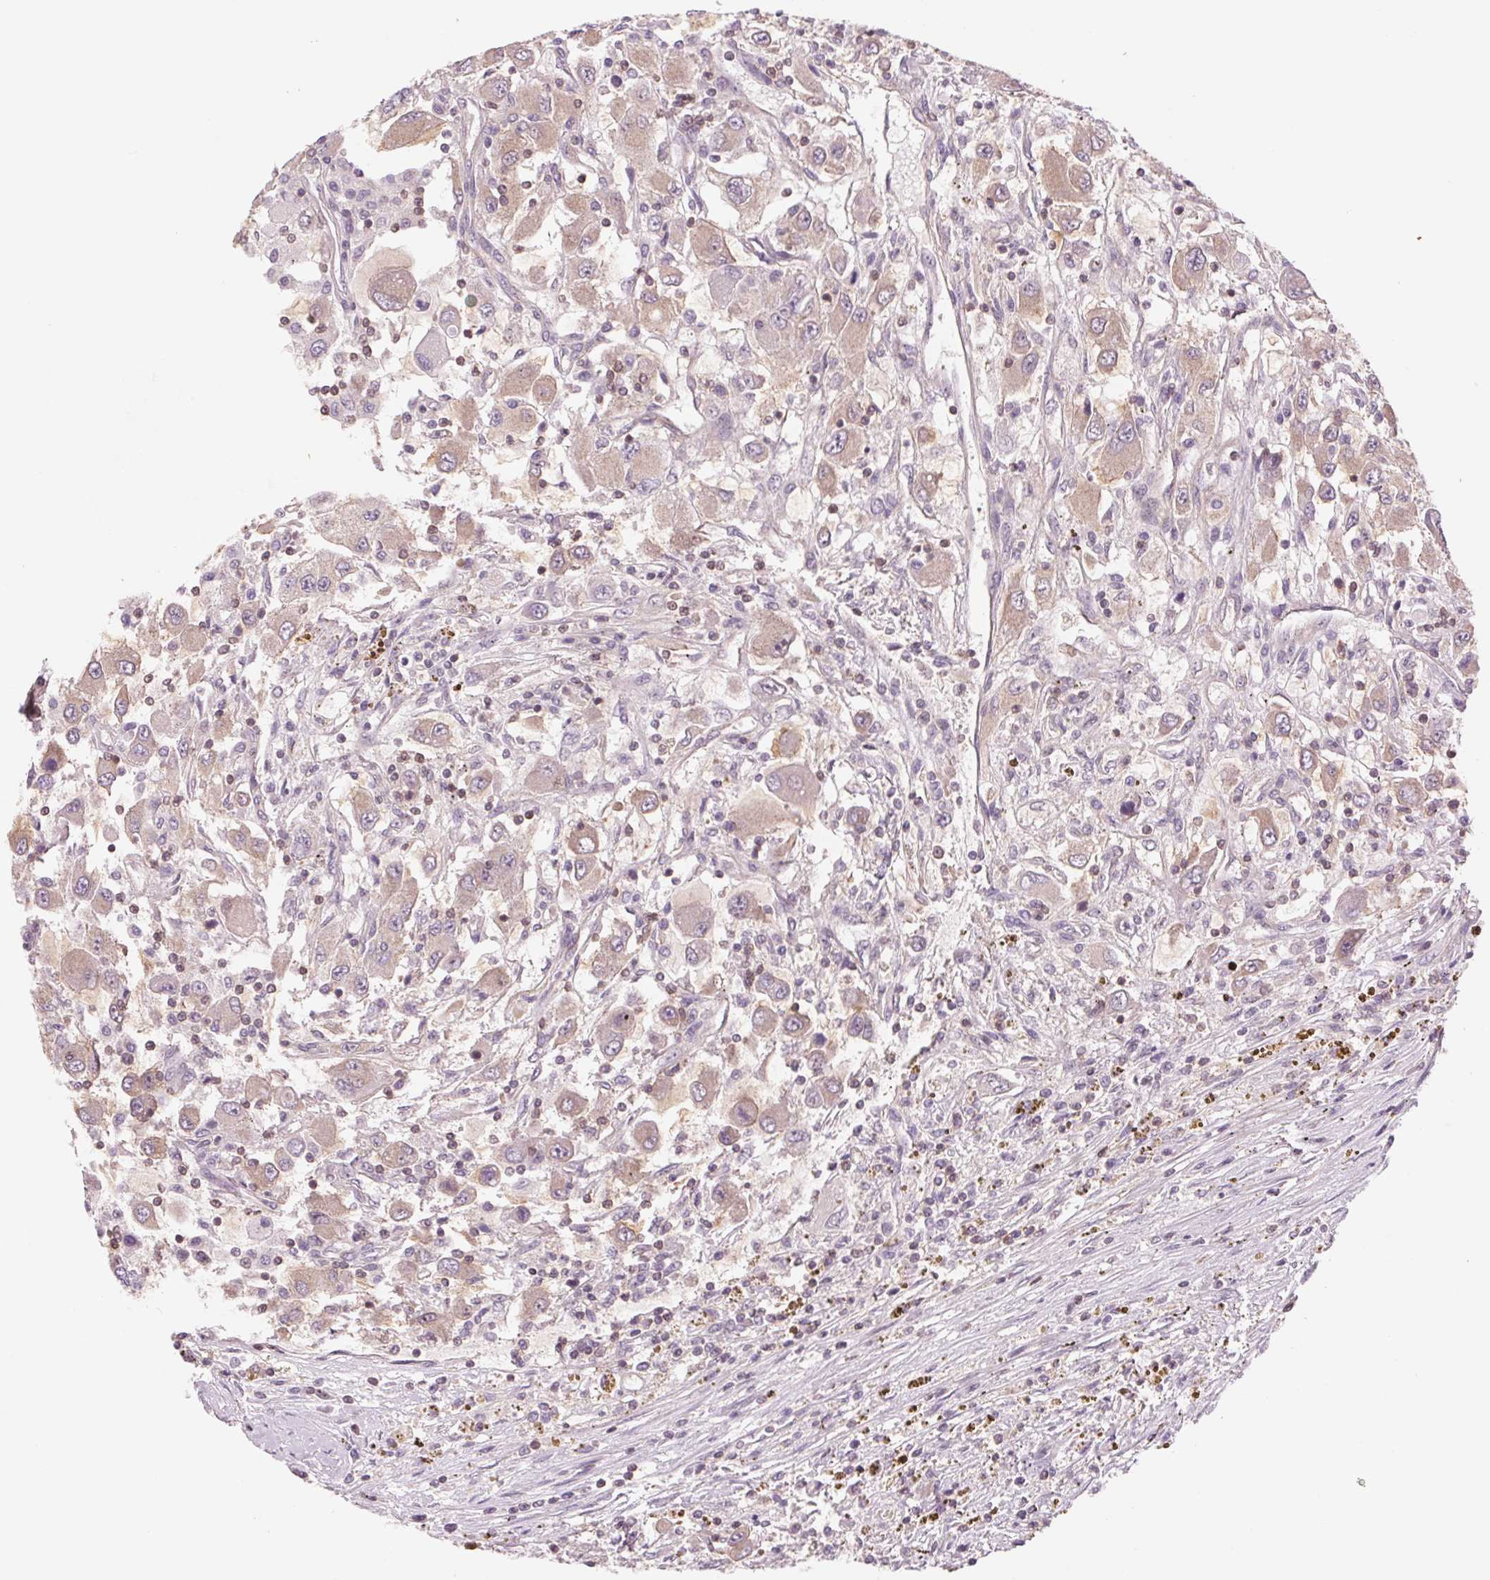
{"staining": {"intensity": "weak", "quantity": "25%-75%", "location": "cytoplasmic/membranous"}, "tissue": "renal cancer", "cell_type": "Tumor cells", "image_type": "cancer", "snomed": [{"axis": "morphology", "description": "Adenocarcinoma, NOS"}, {"axis": "topography", "description": "Kidney"}], "caption": "An IHC image of tumor tissue is shown. Protein staining in brown labels weak cytoplasmic/membranous positivity in renal cancer (adenocarcinoma) within tumor cells.", "gene": "SH3RF2", "patient": {"sex": "female", "age": 67}}